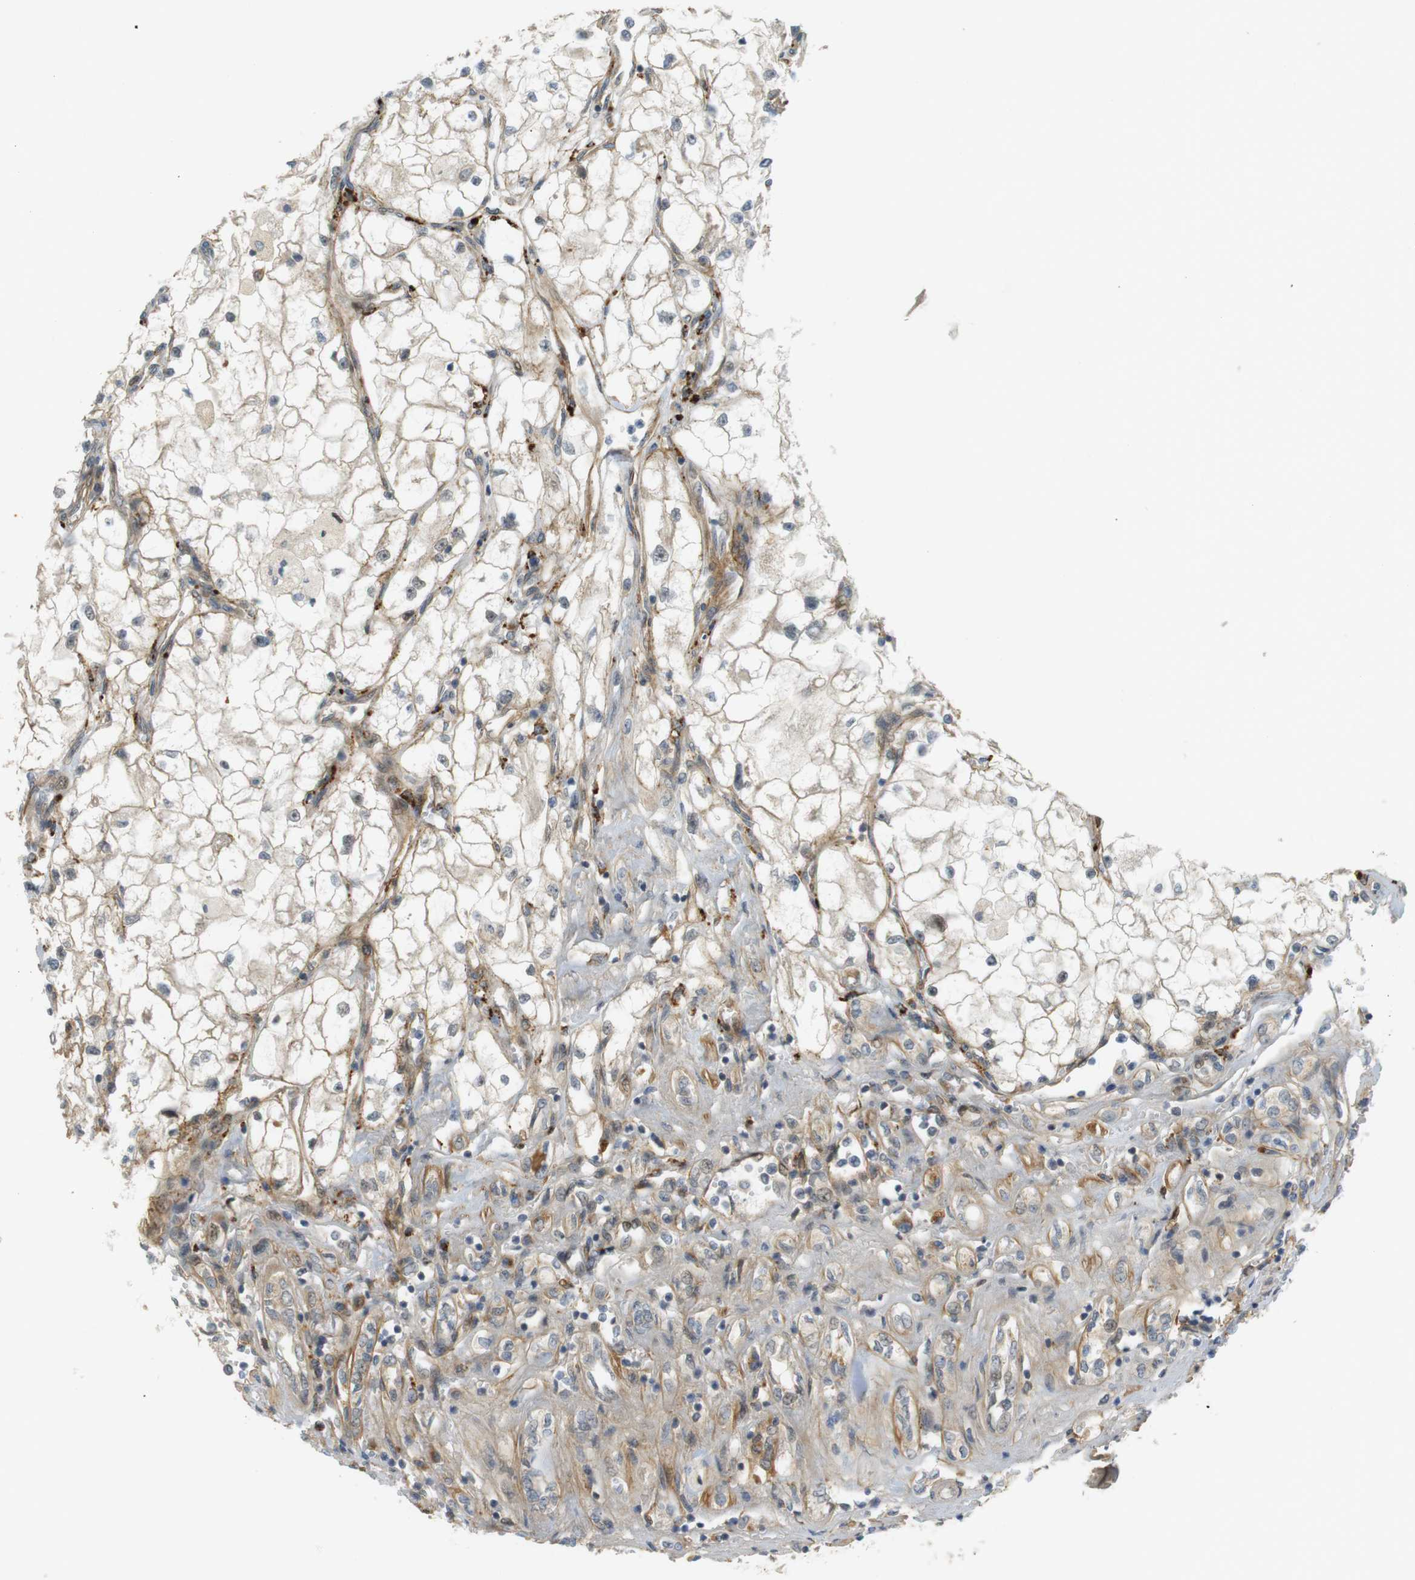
{"staining": {"intensity": "negative", "quantity": "none", "location": "none"}, "tissue": "renal cancer", "cell_type": "Tumor cells", "image_type": "cancer", "snomed": [{"axis": "morphology", "description": "Adenocarcinoma, NOS"}, {"axis": "topography", "description": "Kidney"}], "caption": "This is an IHC micrograph of renal cancer. There is no staining in tumor cells.", "gene": "TSPAN9", "patient": {"sex": "female", "age": 70}}